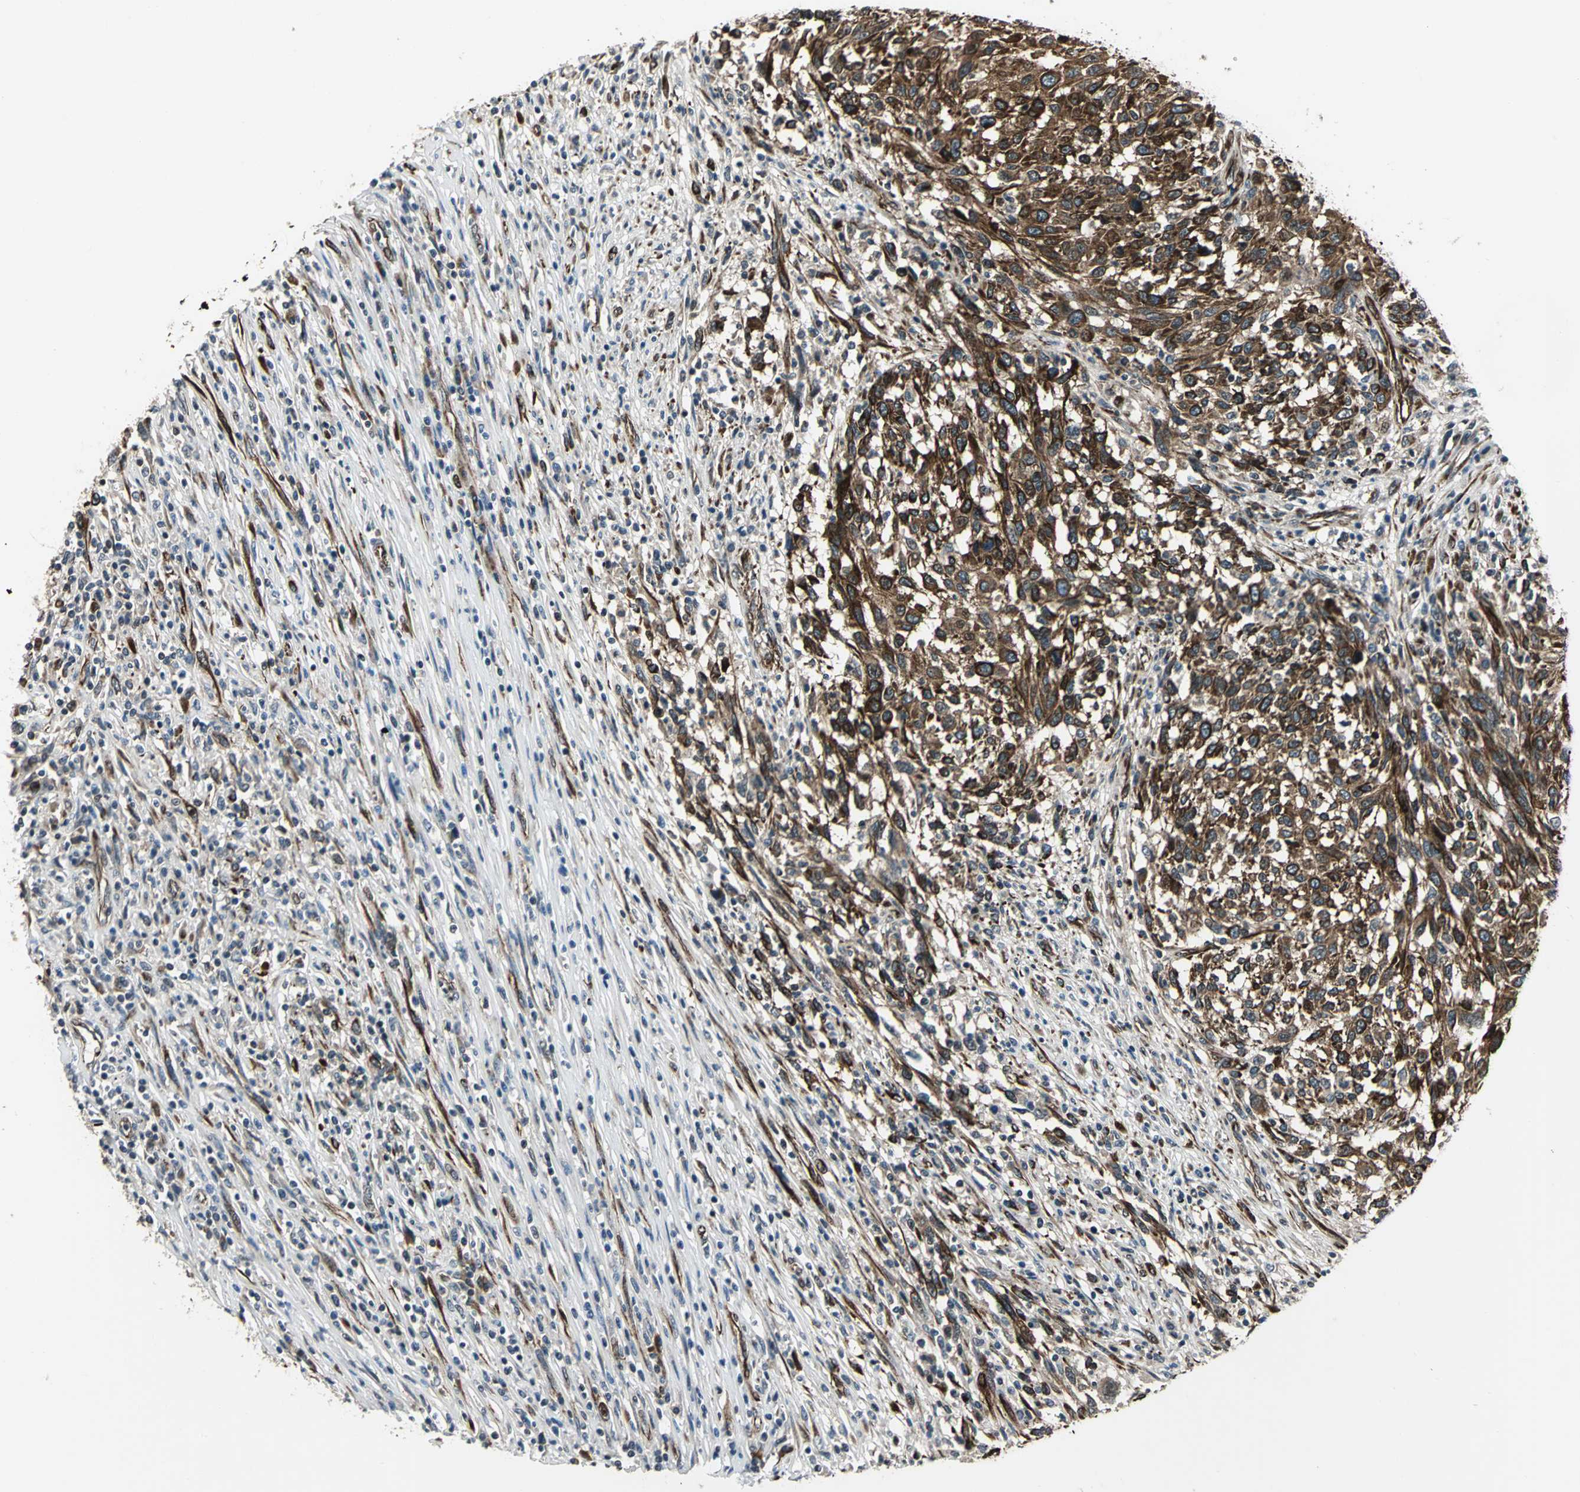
{"staining": {"intensity": "strong", "quantity": ">75%", "location": "cytoplasmic/membranous"}, "tissue": "melanoma", "cell_type": "Tumor cells", "image_type": "cancer", "snomed": [{"axis": "morphology", "description": "Malignant melanoma, Metastatic site"}, {"axis": "topography", "description": "Lymph node"}], "caption": "Tumor cells reveal high levels of strong cytoplasmic/membranous positivity in approximately >75% of cells in human malignant melanoma (metastatic site).", "gene": "EXD2", "patient": {"sex": "male", "age": 61}}